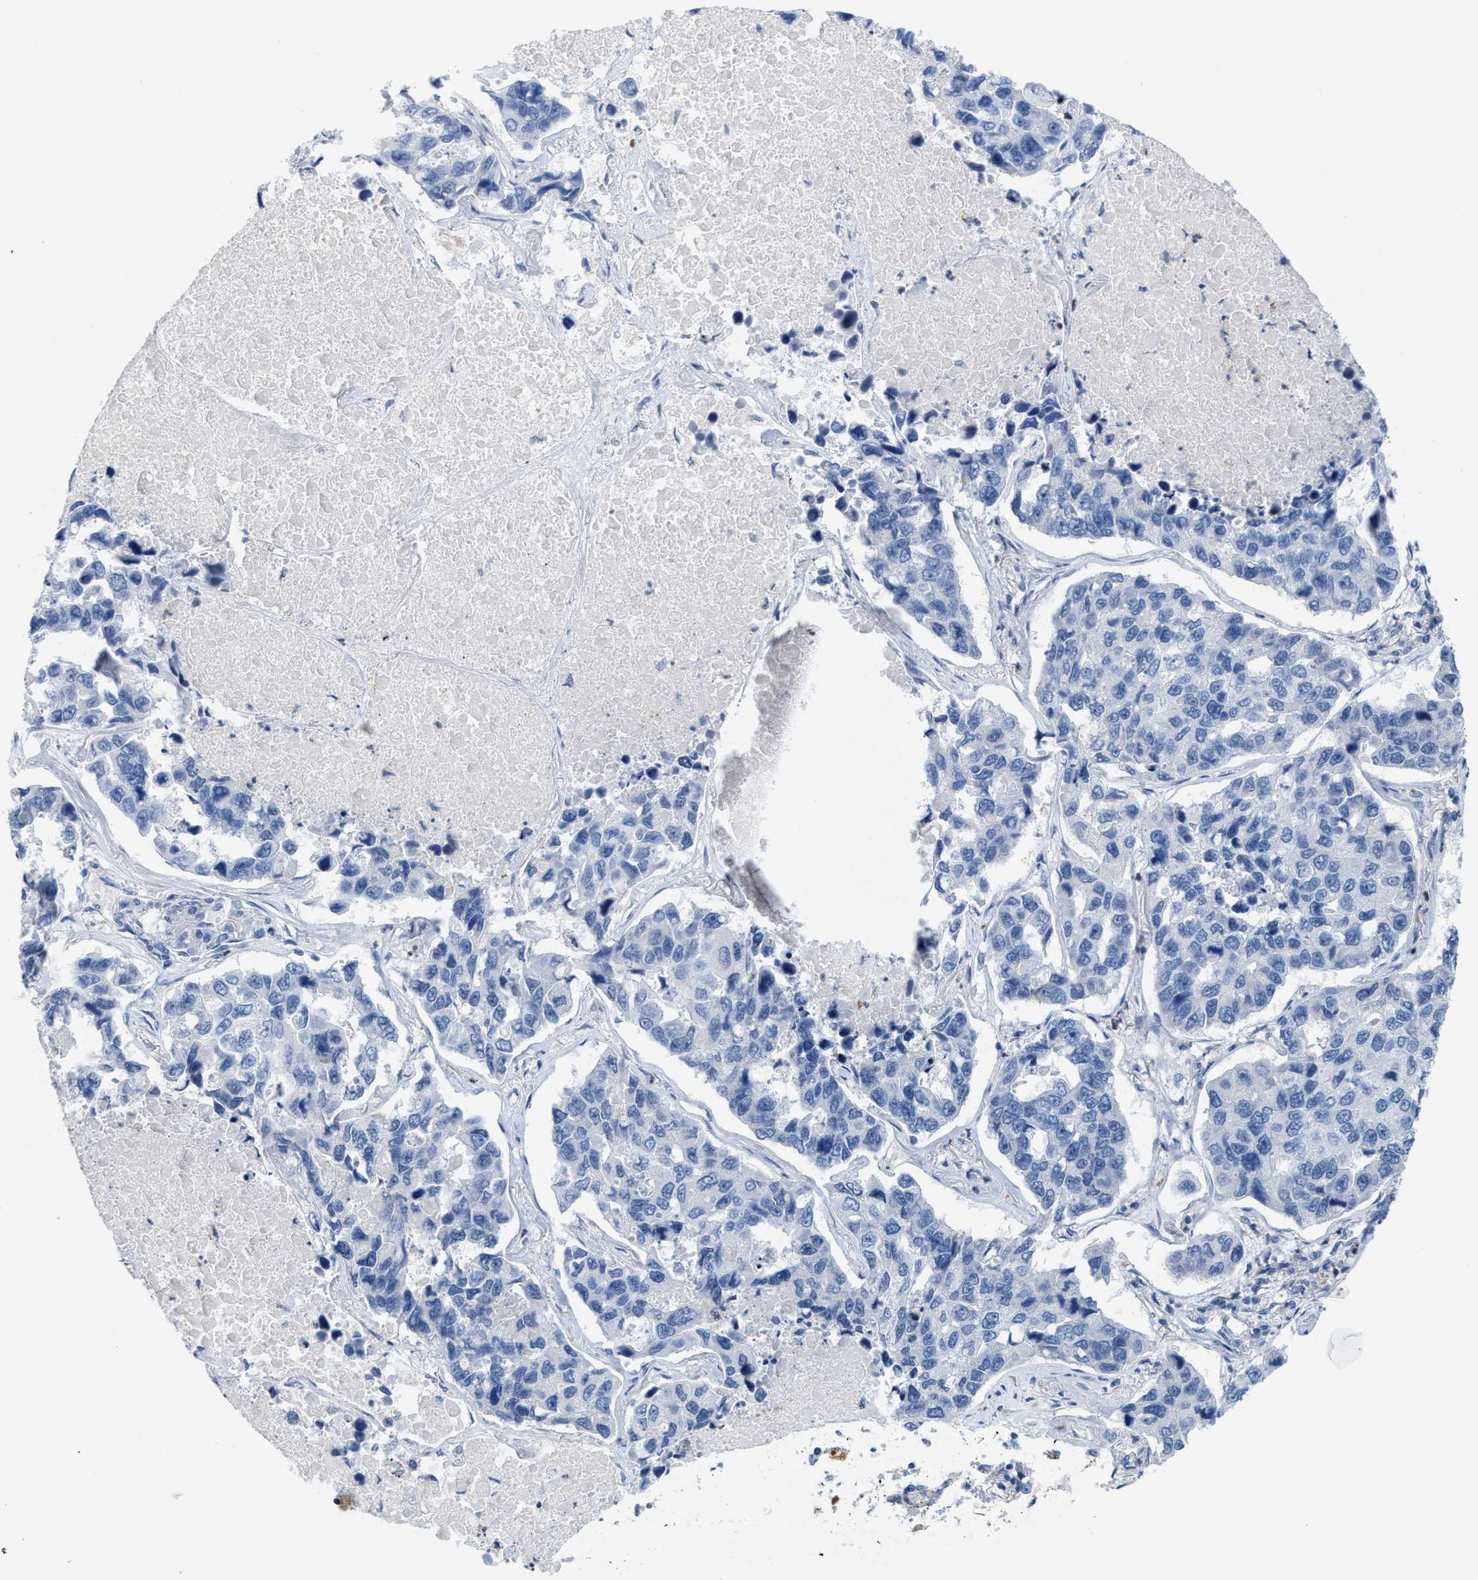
{"staining": {"intensity": "negative", "quantity": "none", "location": "none"}, "tissue": "lung cancer", "cell_type": "Tumor cells", "image_type": "cancer", "snomed": [{"axis": "morphology", "description": "Adenocarcinoma, NOS"}, {"axis": "topography", "description": "Lung"}], "caption": "High power microscopy histopathology image of an immunohistochemistry photomicrograph of lung adenocarcinoma, revealing no significant expression in tumor cells.", "gene": "CPA2", "patient": {"sex": "male", "age": 64}}